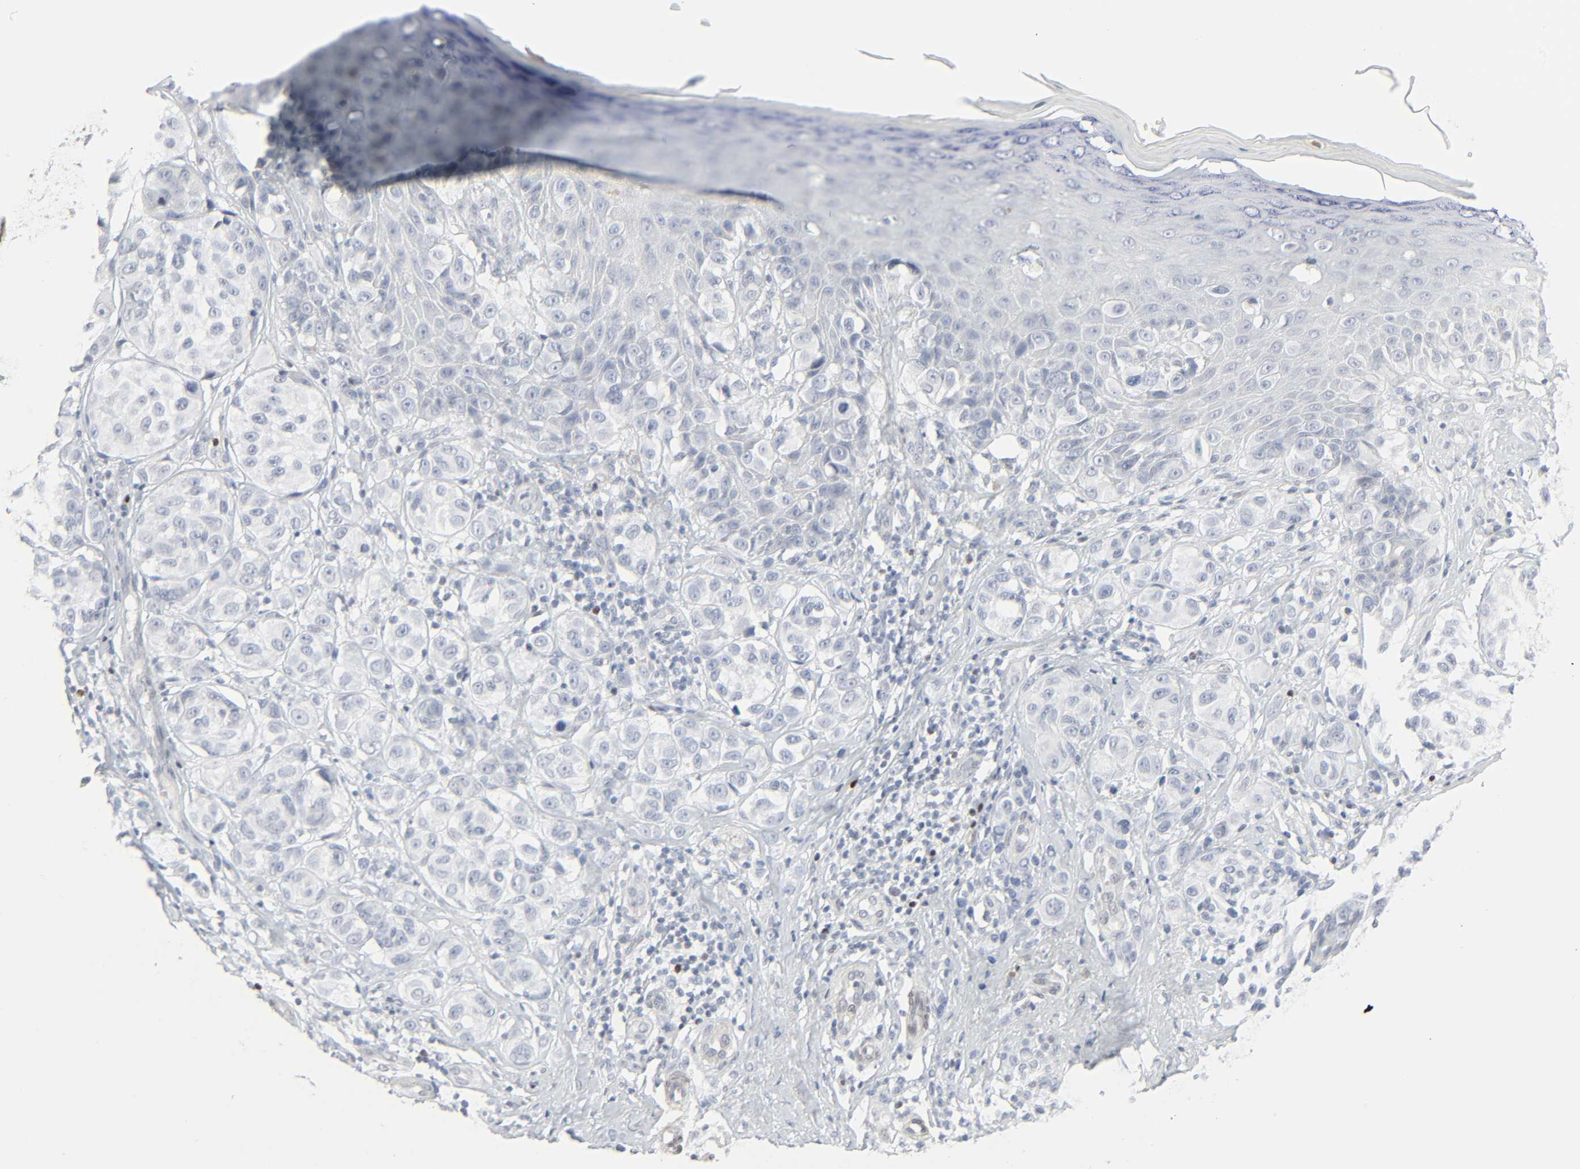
{"staining": {"intensity": "negative", "quantity": "none", "location": "none"}, "tissue": "melanoma", "cell_type": "Tumor cells", "image_type": "cancer", "snomed": [{"axis": "morphology", "description": "Malignant melanoma, NOS"}, {"axis": "topography", "description": "Skin"}], "caption": "A photomicrograph of malignant melanoma stained for a protein shows no brown staining in tumor cells.", "gene": "ZBTB16", "patient": {"sex": "male", "age": 57}}